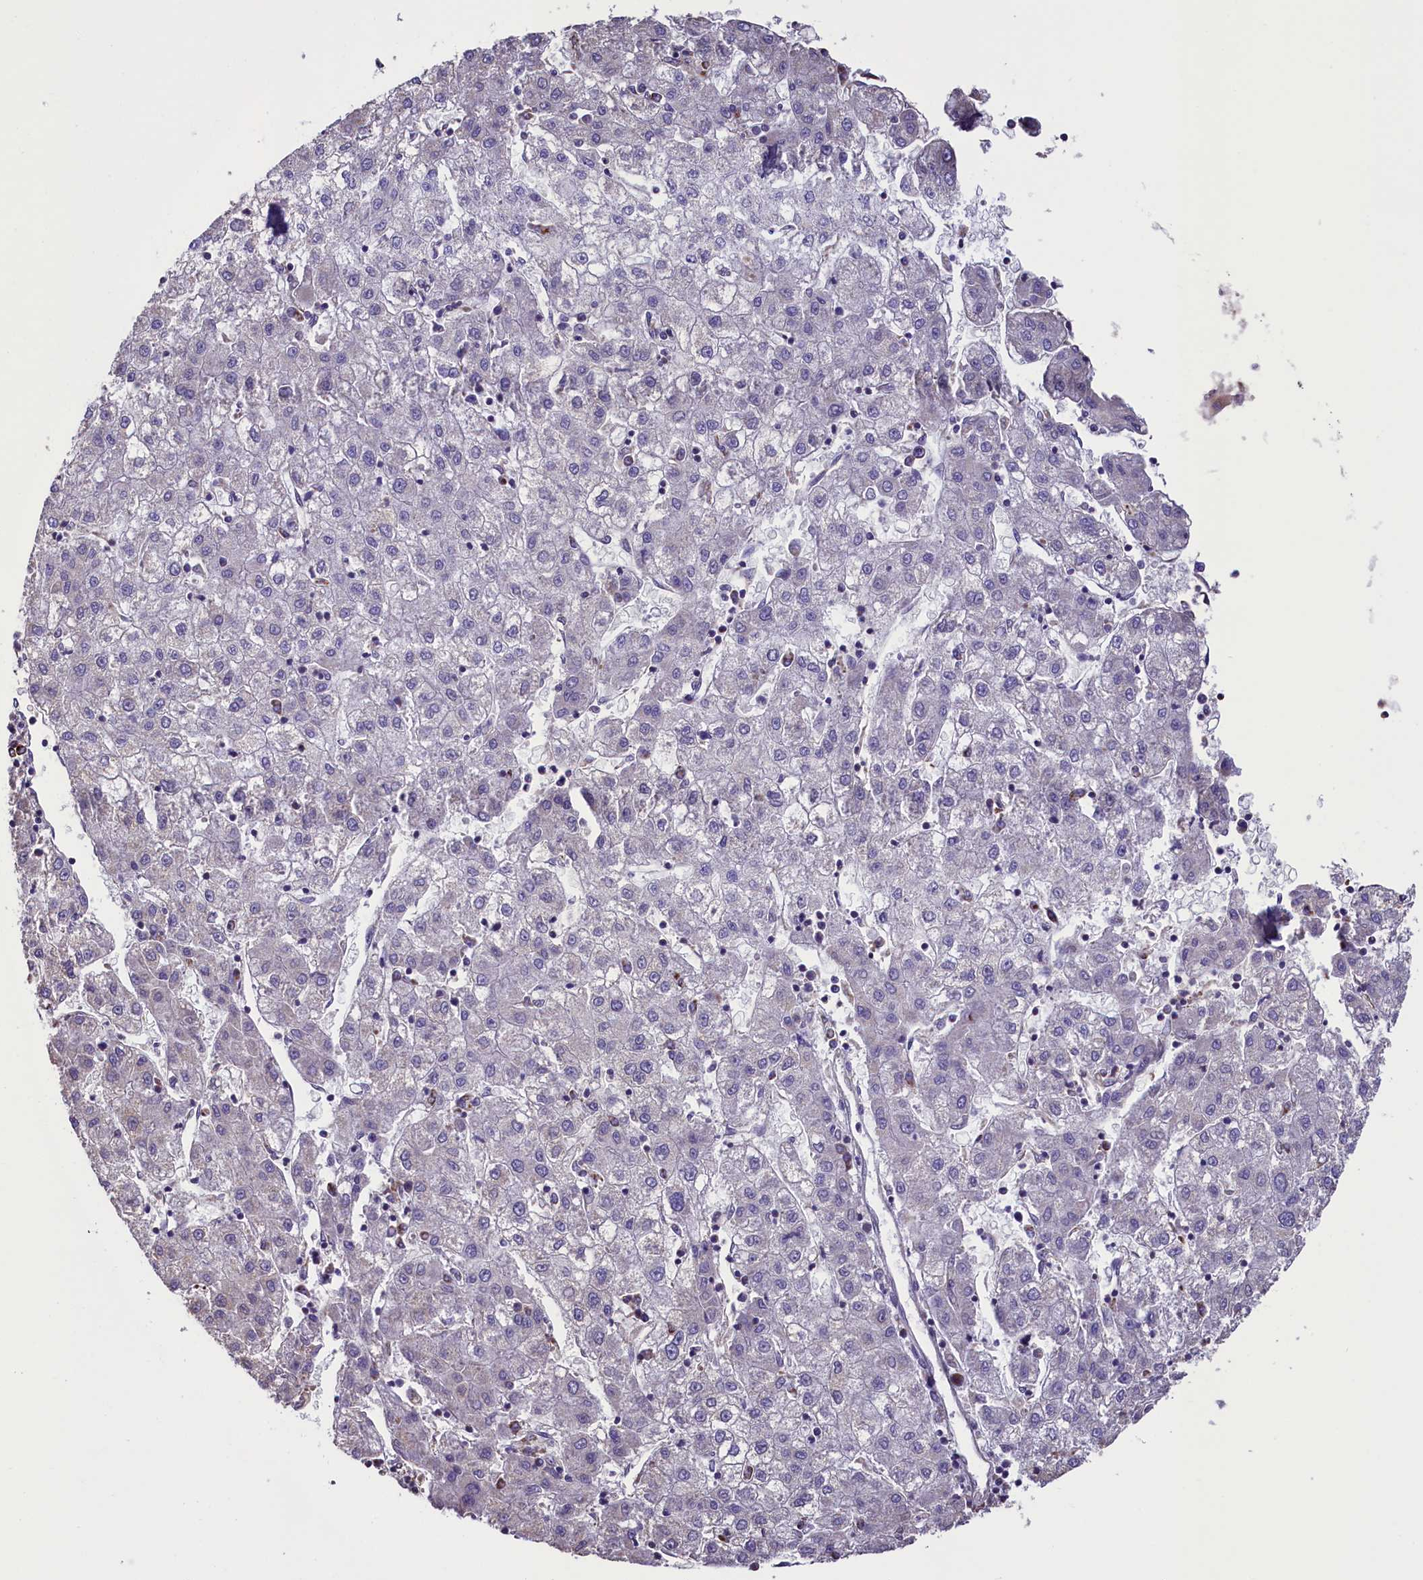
{"staining": {"intensity": "negative", "quantity": "none", "location": "none"}, "tissue": "liver cancer", "cell_type": "Tumor cells", "image_type": "cancer", "snomed": [{"axis": "morphology", "description": "Carcinoma, Hepatocellular, NOS"}, {"axis": "topography", "description": "Liver"}], "caption": "Tumor cells are negative for brown protein staining in liver hepatocellular carcinoma. (DAB immunohistochemistry (IHC), high magnification).", "gene": "IDH3A", "patient": {"sex": "male", "age": 72}}